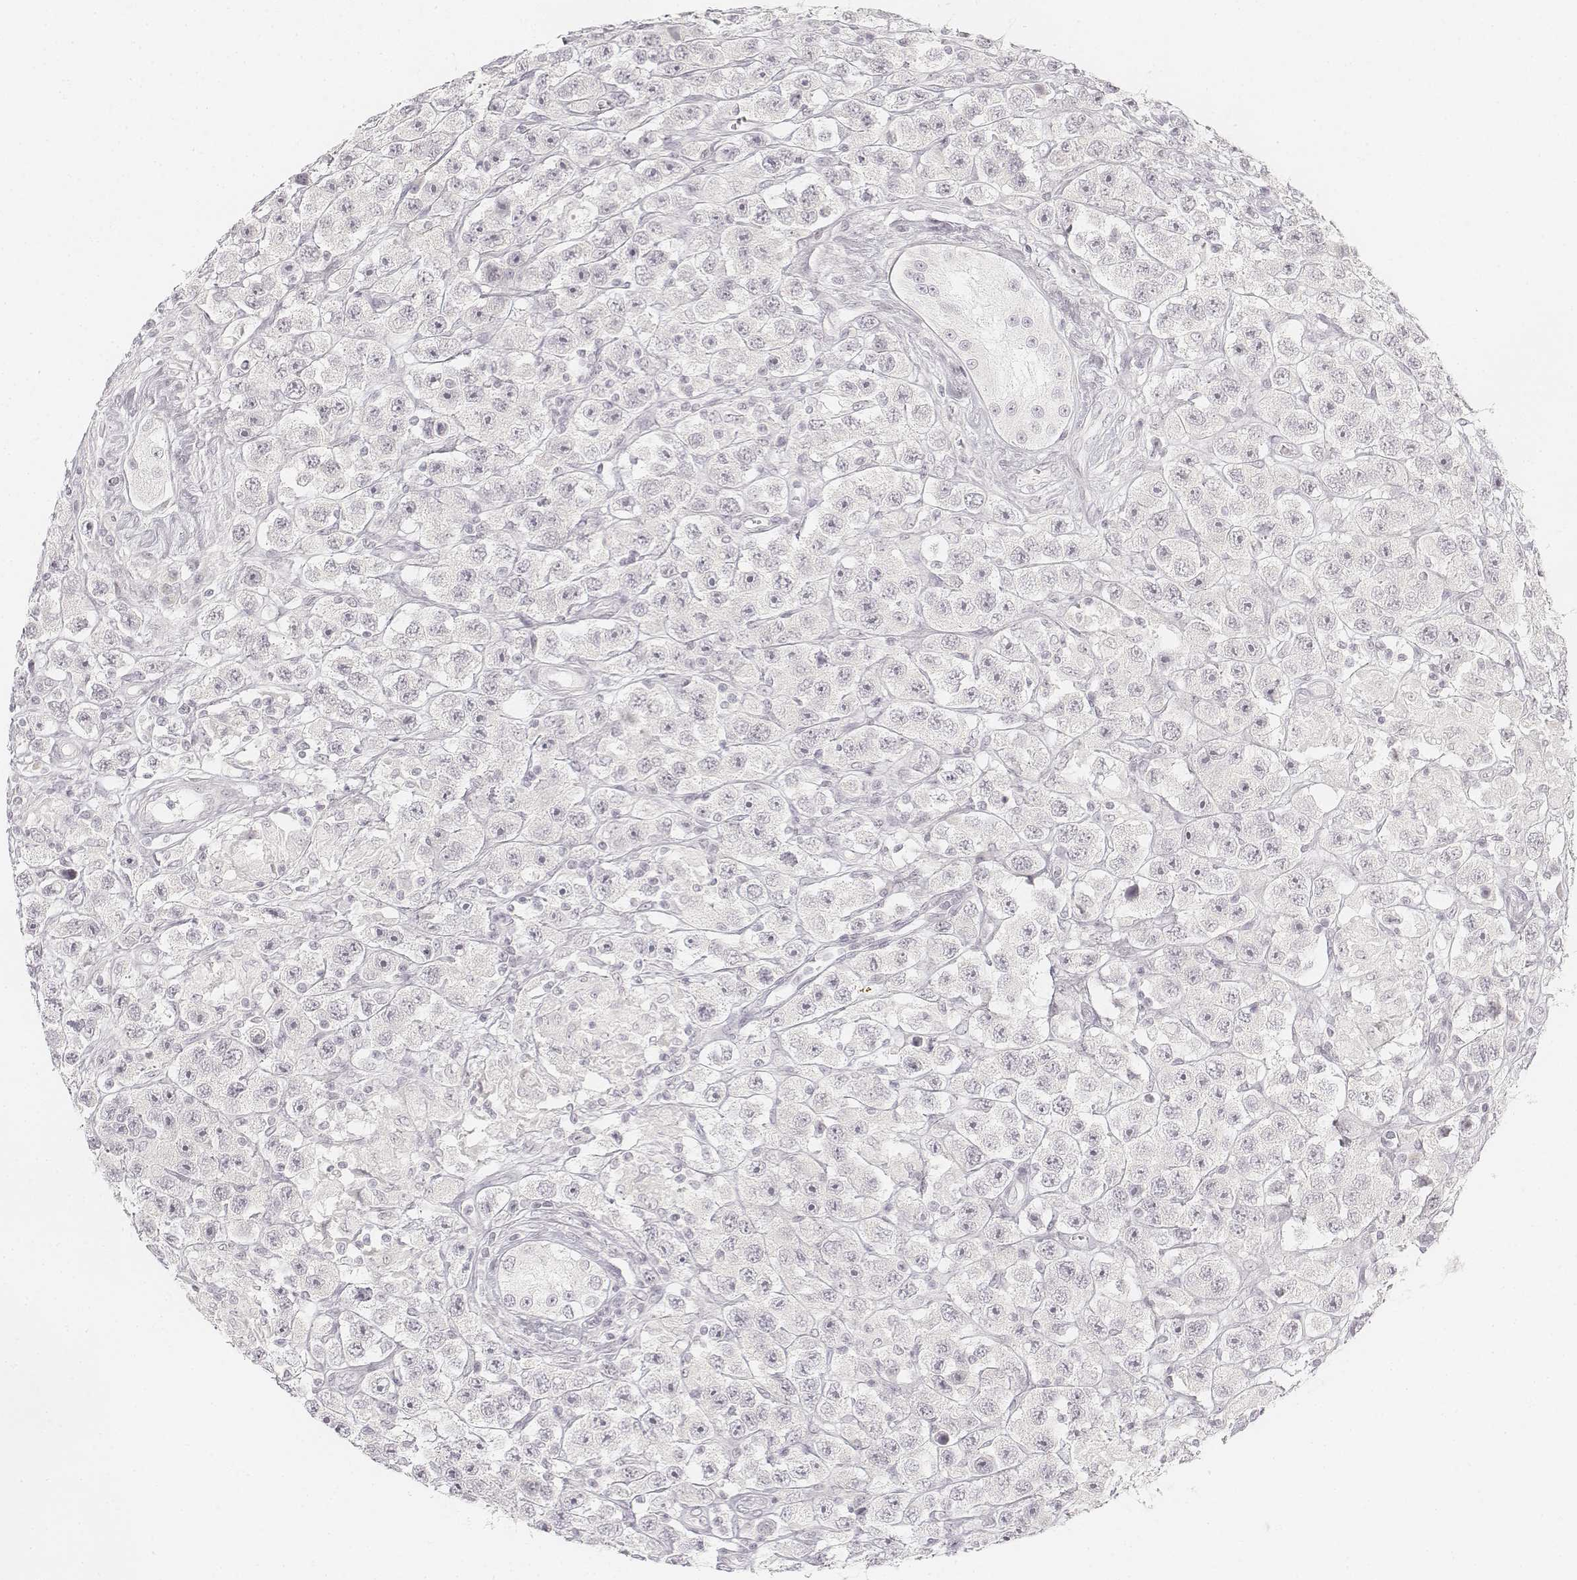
{"staining": {"intensity": "negative", "quantity": "none", "location": "none"}, "tissue": "testis cancer", "cell_type": "Tumor cells", "image_type": "cancer", "snomed": [{"axis": "morphology", "description": "Seminoma, NOS"}, {"axis": "topography", "description": "Testis"}], "caption": "This is an immunohistochemistry photomicrograph of seminoma (testis). There is no positivity in tumor cells.", "gene": "KRT25", "patient": {"sex": "male", "age": 45}}